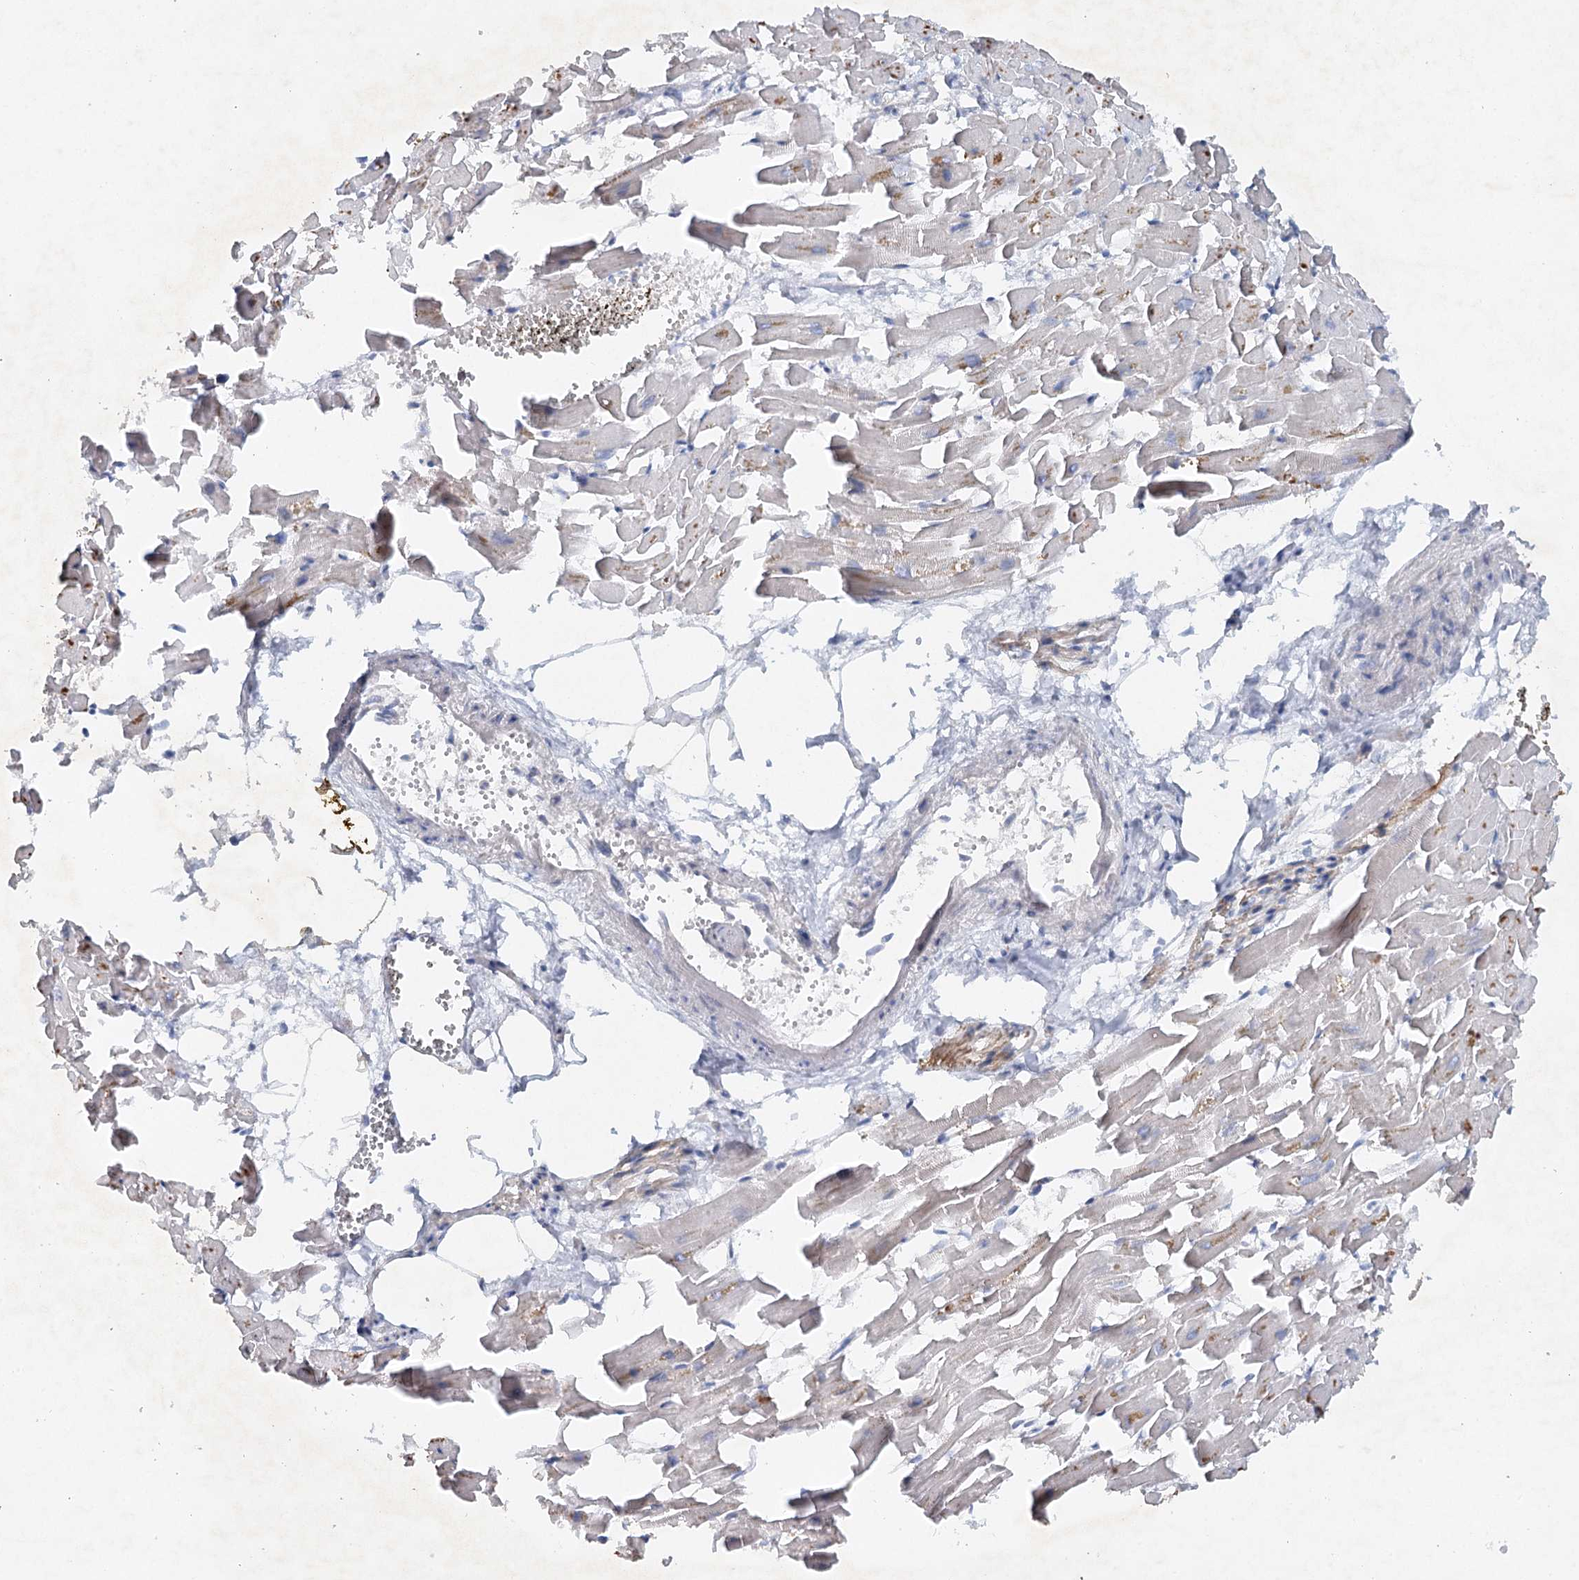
{"staining": {"intensity": "negative", "quantity": "none", "location": "none"}, "tissue": "heart muscle", "cell_type": "Cardiomyocytes", "image_type": "normal", "snomed": [{"axis": "morphology", "description": "Normal tissue, NOS"}, {"axis": "topography", "description": "Heart"}], "caption": "Immunohistochemical staining of normal heart muscle exhibits no significant positivity in cardiomyocytes. (DAB immunohistochemistry (IHC), high magnification).", "gene": "RFX6", "patient": {"sex": "female", "age": 64}}